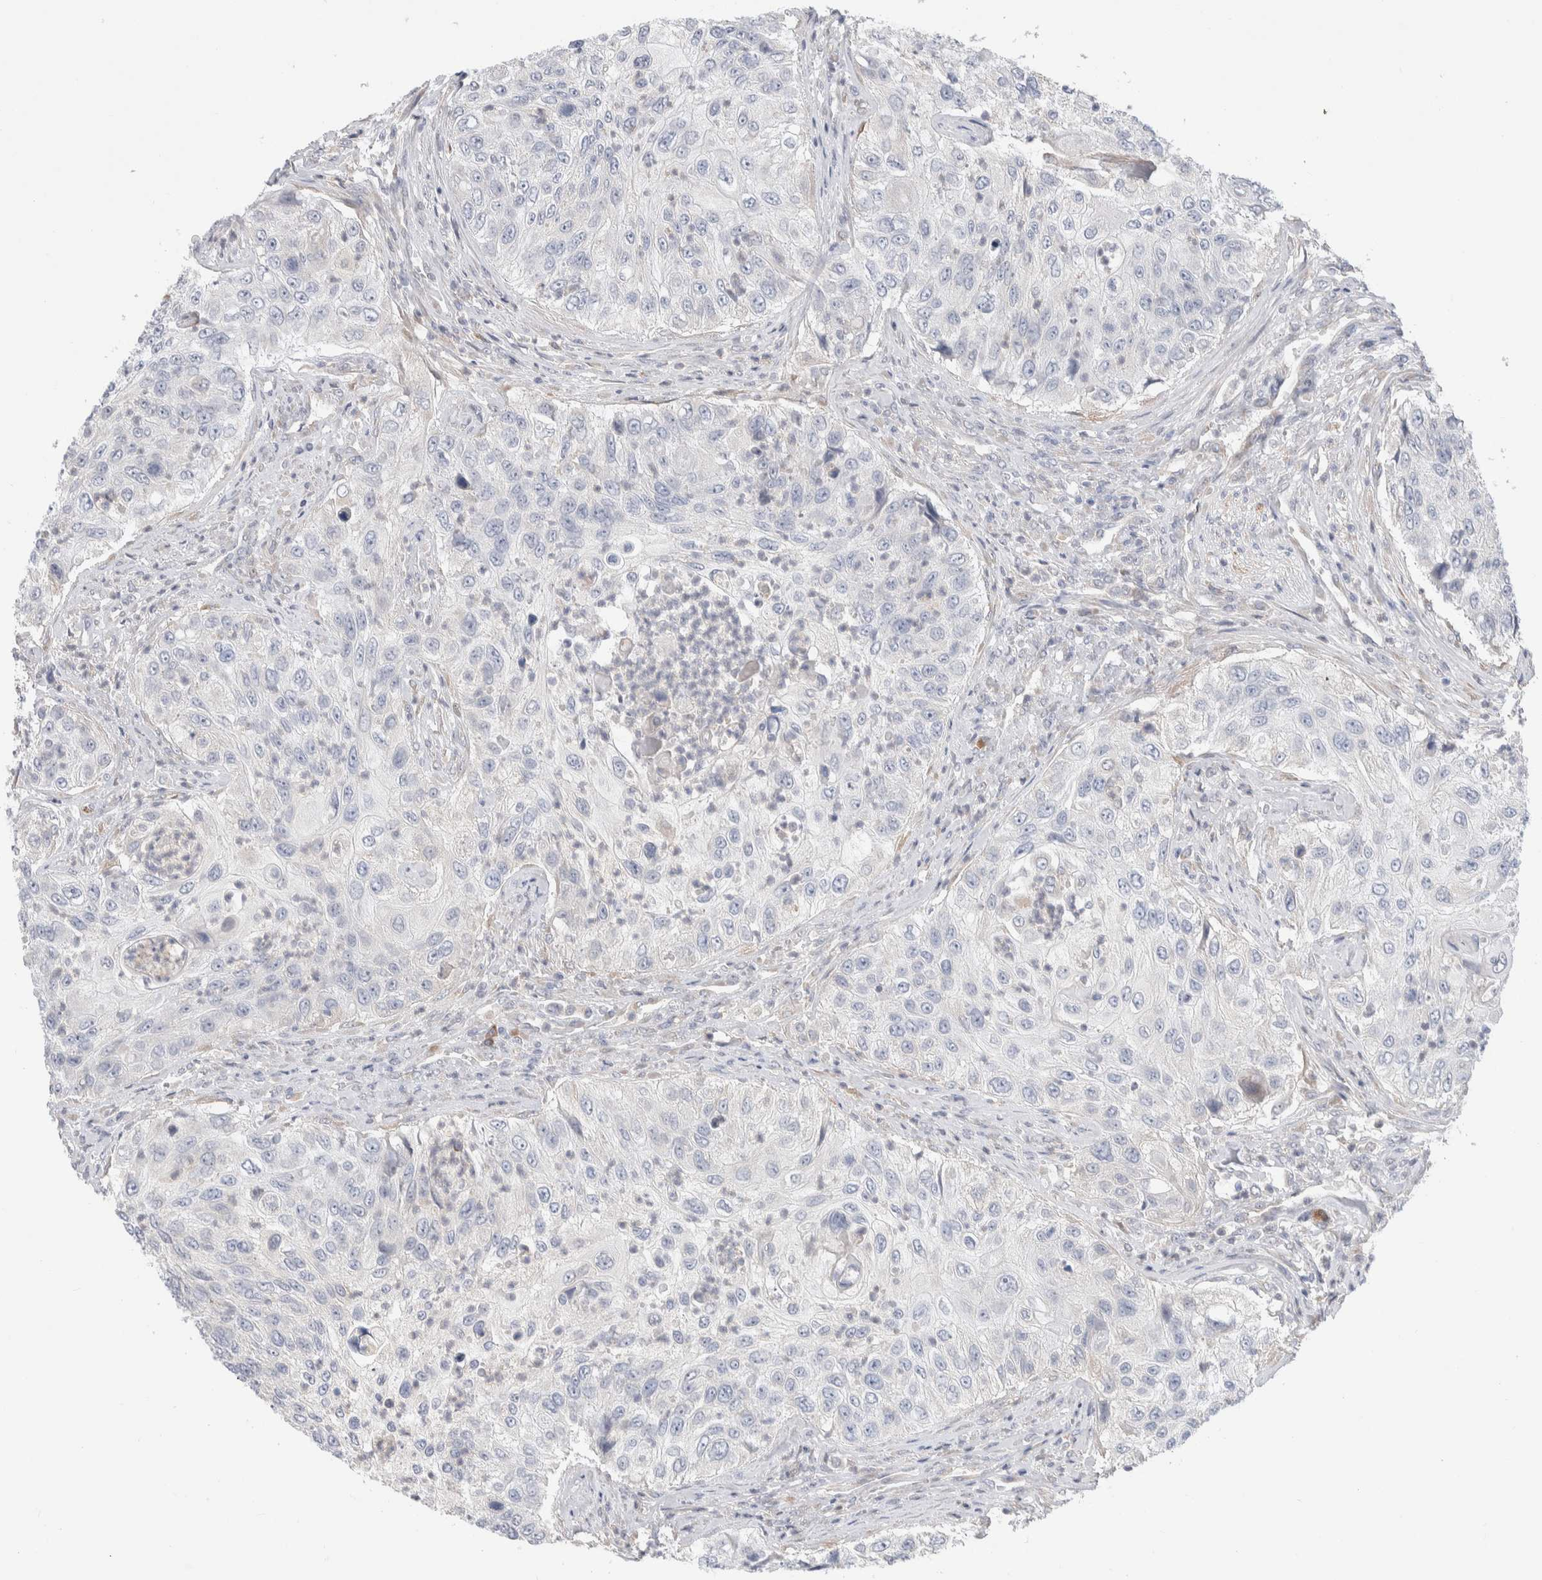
{"staining": {"intensity": "negative", "quantity": "none", "location": "none"}, "tissue": "urothelial cancer", "cell_type": "Tumor cells", "image_type": "cancer", "snomed": [{"axis": "morphology", "description": "Urothelial carcinoma, High grade"}, {"axis": "topography", "description": "Urinary bladder"}], "caption": "Immunohistochemistry (IHC) histopathology image of neoplastic tissue: human urothelial cancer stained with DAB (3,3'-diaminobenzidine) exhibits no significant protein positivity in tumor cells.", "gene": "RUSF1", "patient": {"sex": "female", "age": 60}}